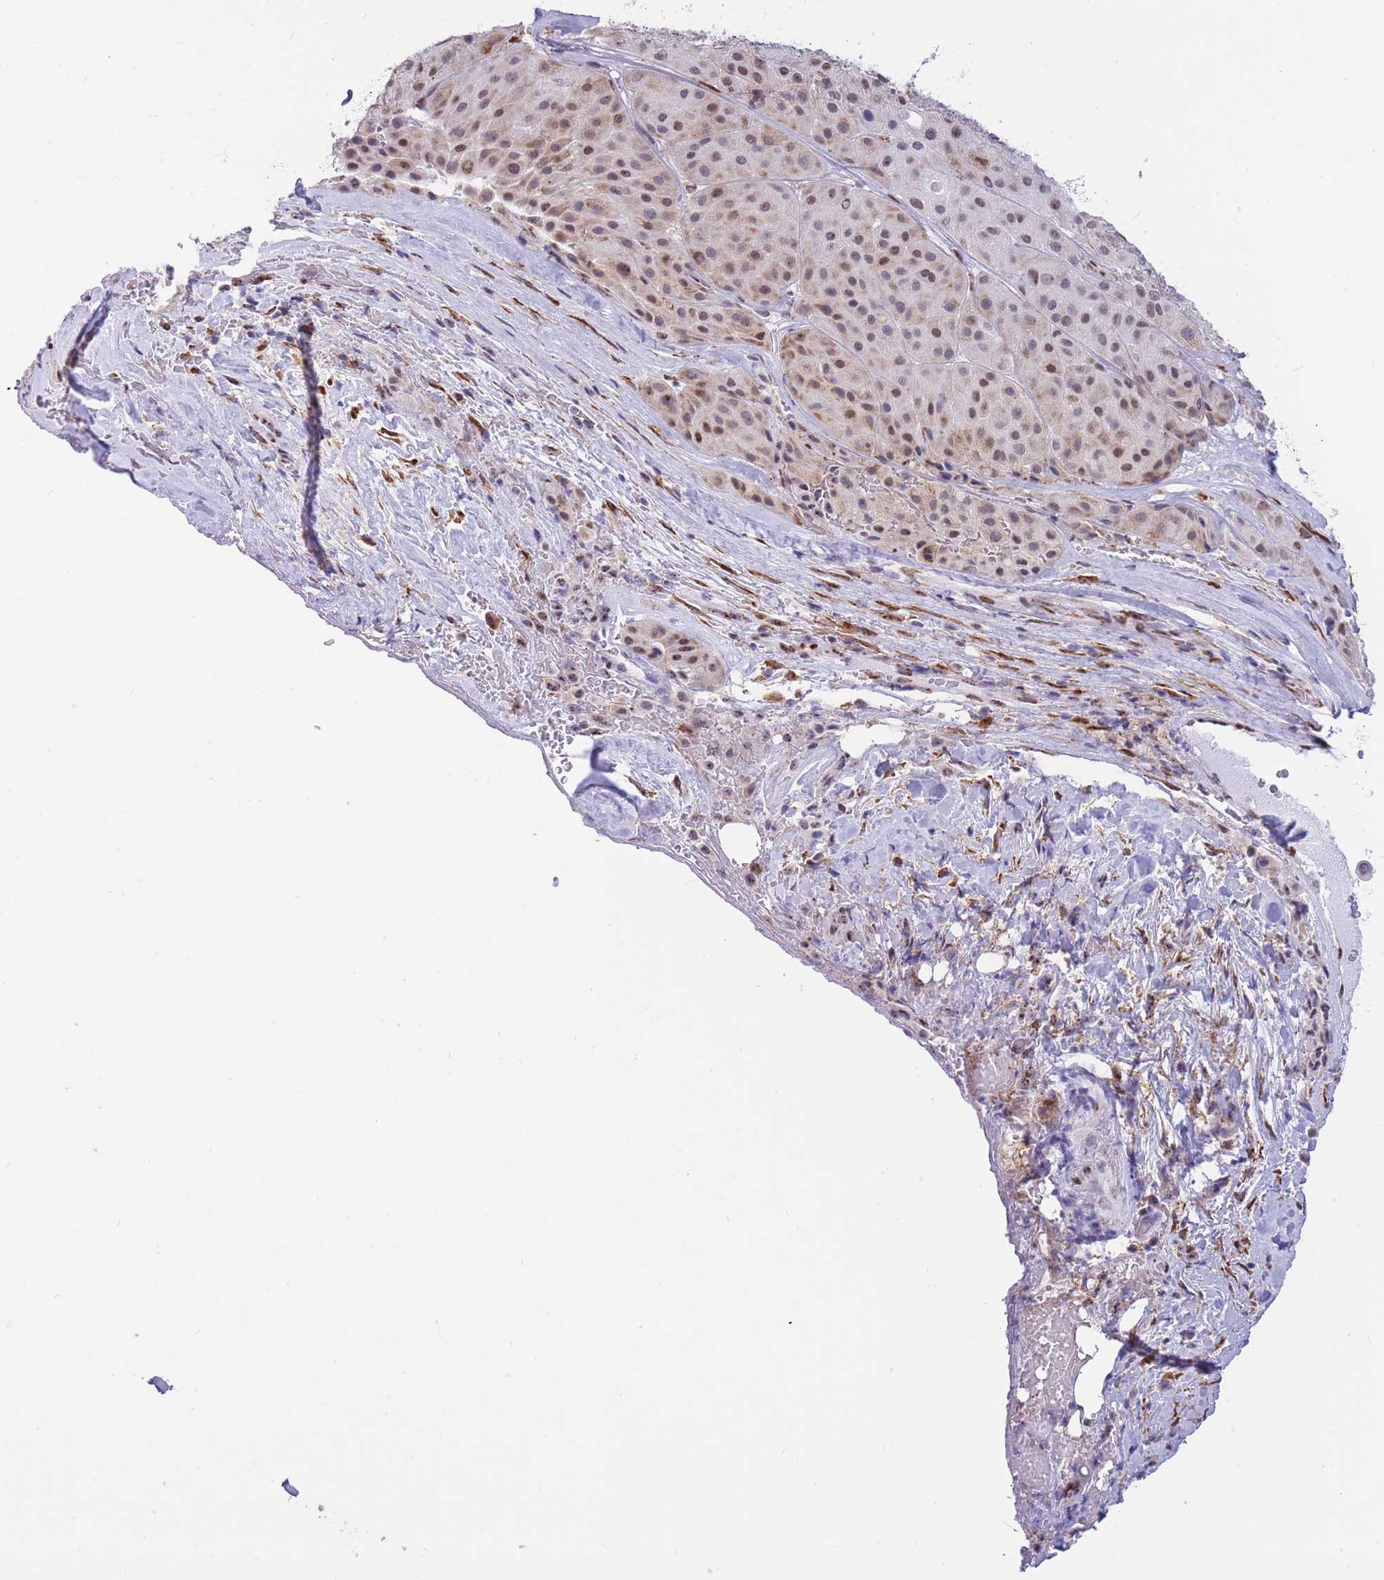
{"staining": {"intensity": "weak", "quantity": "25%-75%", "location": "cytoplasmic/membranous,nuclear"}, "tissue": "melanoma", "cell_type": "Tumor cells", "image_type": "cancer", "snomed": [{"axis": "morphology", "description": "Malignant melanoma, Metastatic site"}, {"axis": "topography", "description": "Smooth muscle"}], "caption": "Melanoma stained with immunohistochemistry (IHC) demonstrates weak cytoplasmic/membranous and nuclear expression in about 25%-75% of tumor cells.", "gene": "FAM153A", "patient": {"sex": "male", "age": 41}}